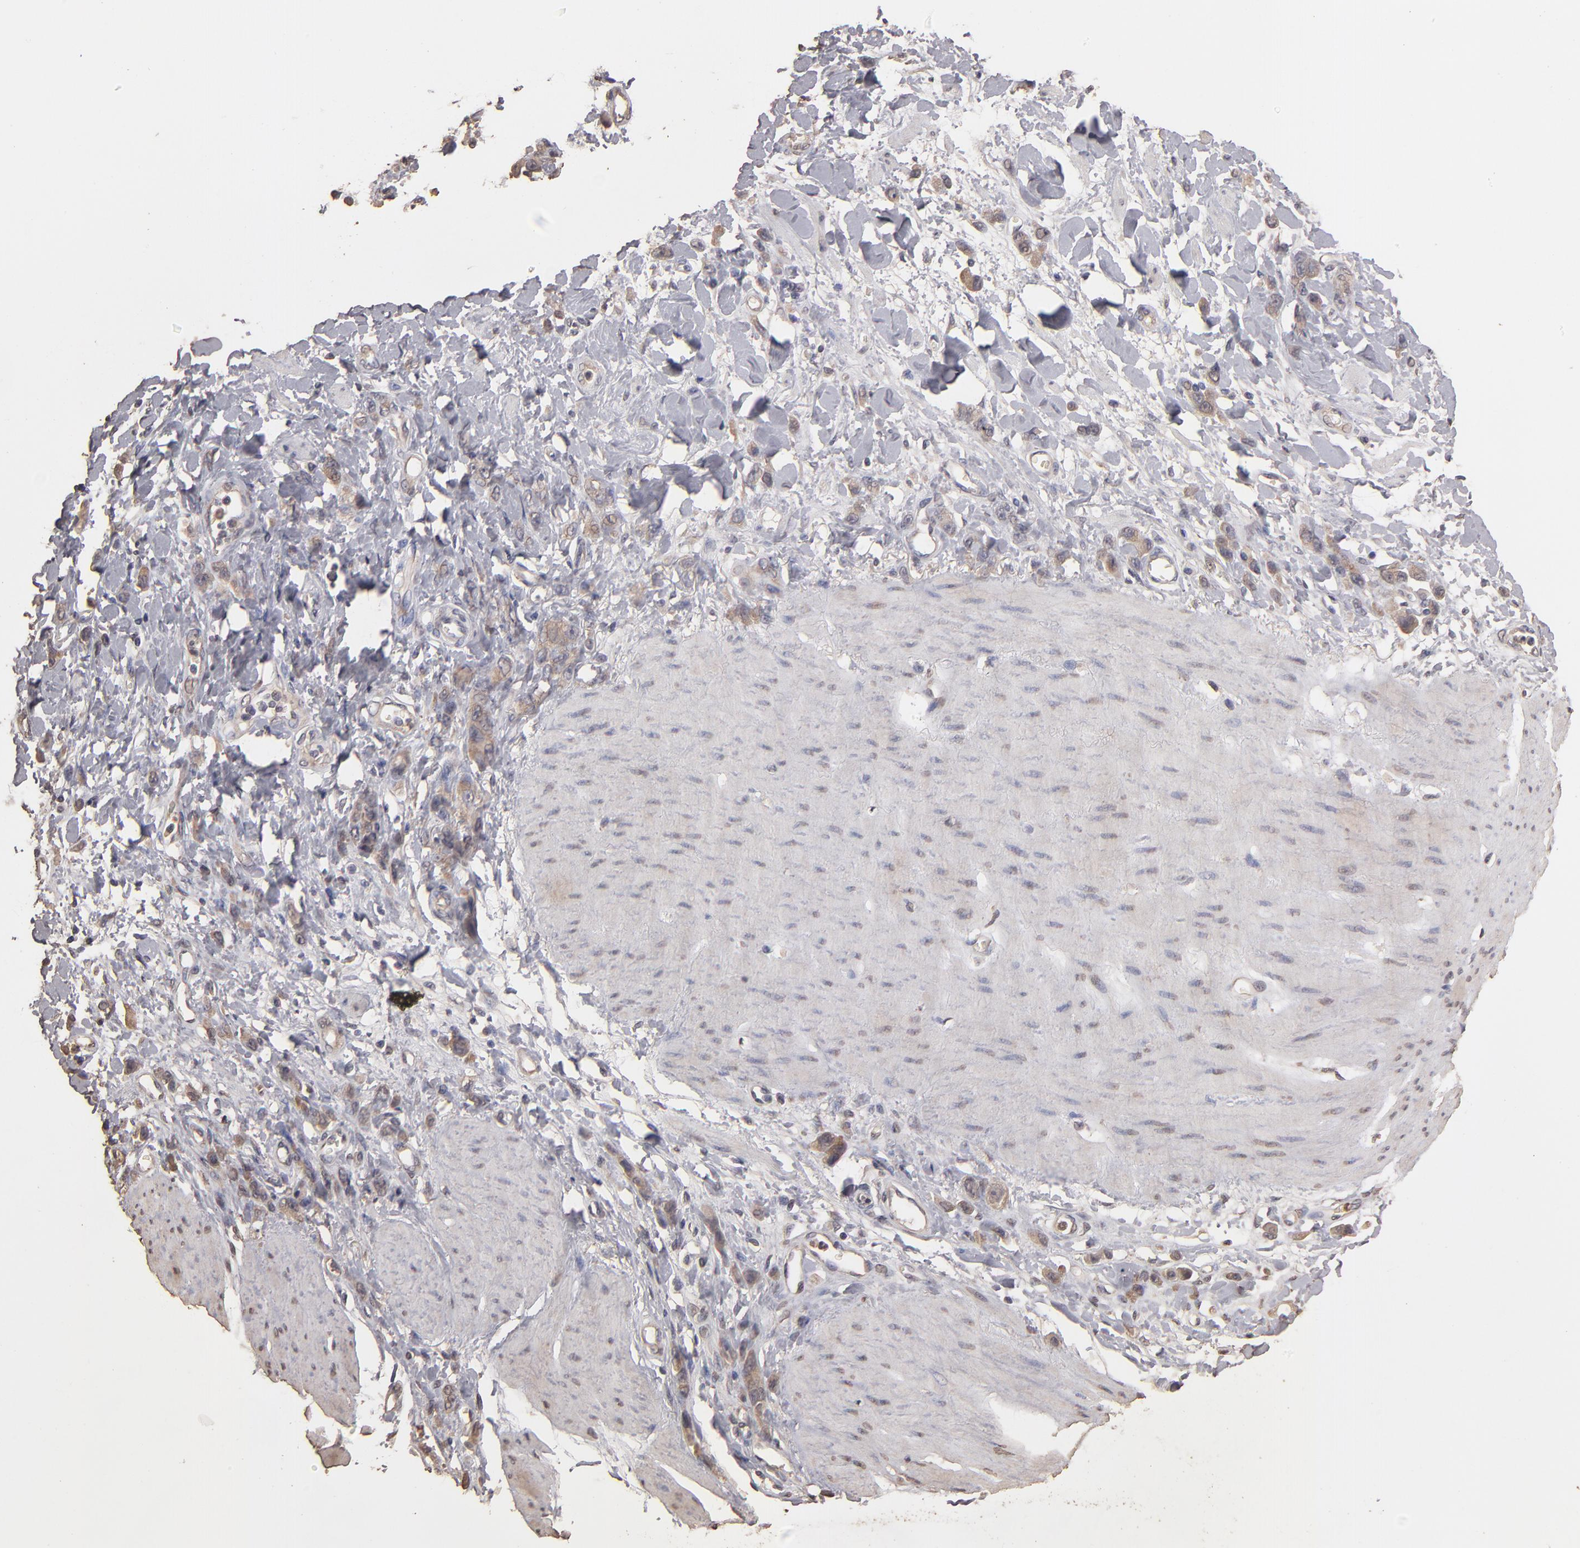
{"staining": {"intensity": "moderate", "quantity": "25%-75%", "location": "cytoplasmic/membranous"}, "tissue": "stomach cancer", "cell_type": "Tumor cells", "image_type": "cancer", "snomed": [{"axis": "morphology", "description": "Normal tissue, NOS"}, {"axis": "morphology", "description": "Adenocarcinoma, NOS"}, {"axis": "topography", "description": "Stomach"}], "caption": "A high-resolution histopathology image shows immunohistochemistry (IHC) staining of stomach cancer, which displays moderate cytoplasmic/membranous staining in approximately 25%-75% of tumor cells.", "gene": "OPHN1", "patient": {"sex": "male", "age": 82}}